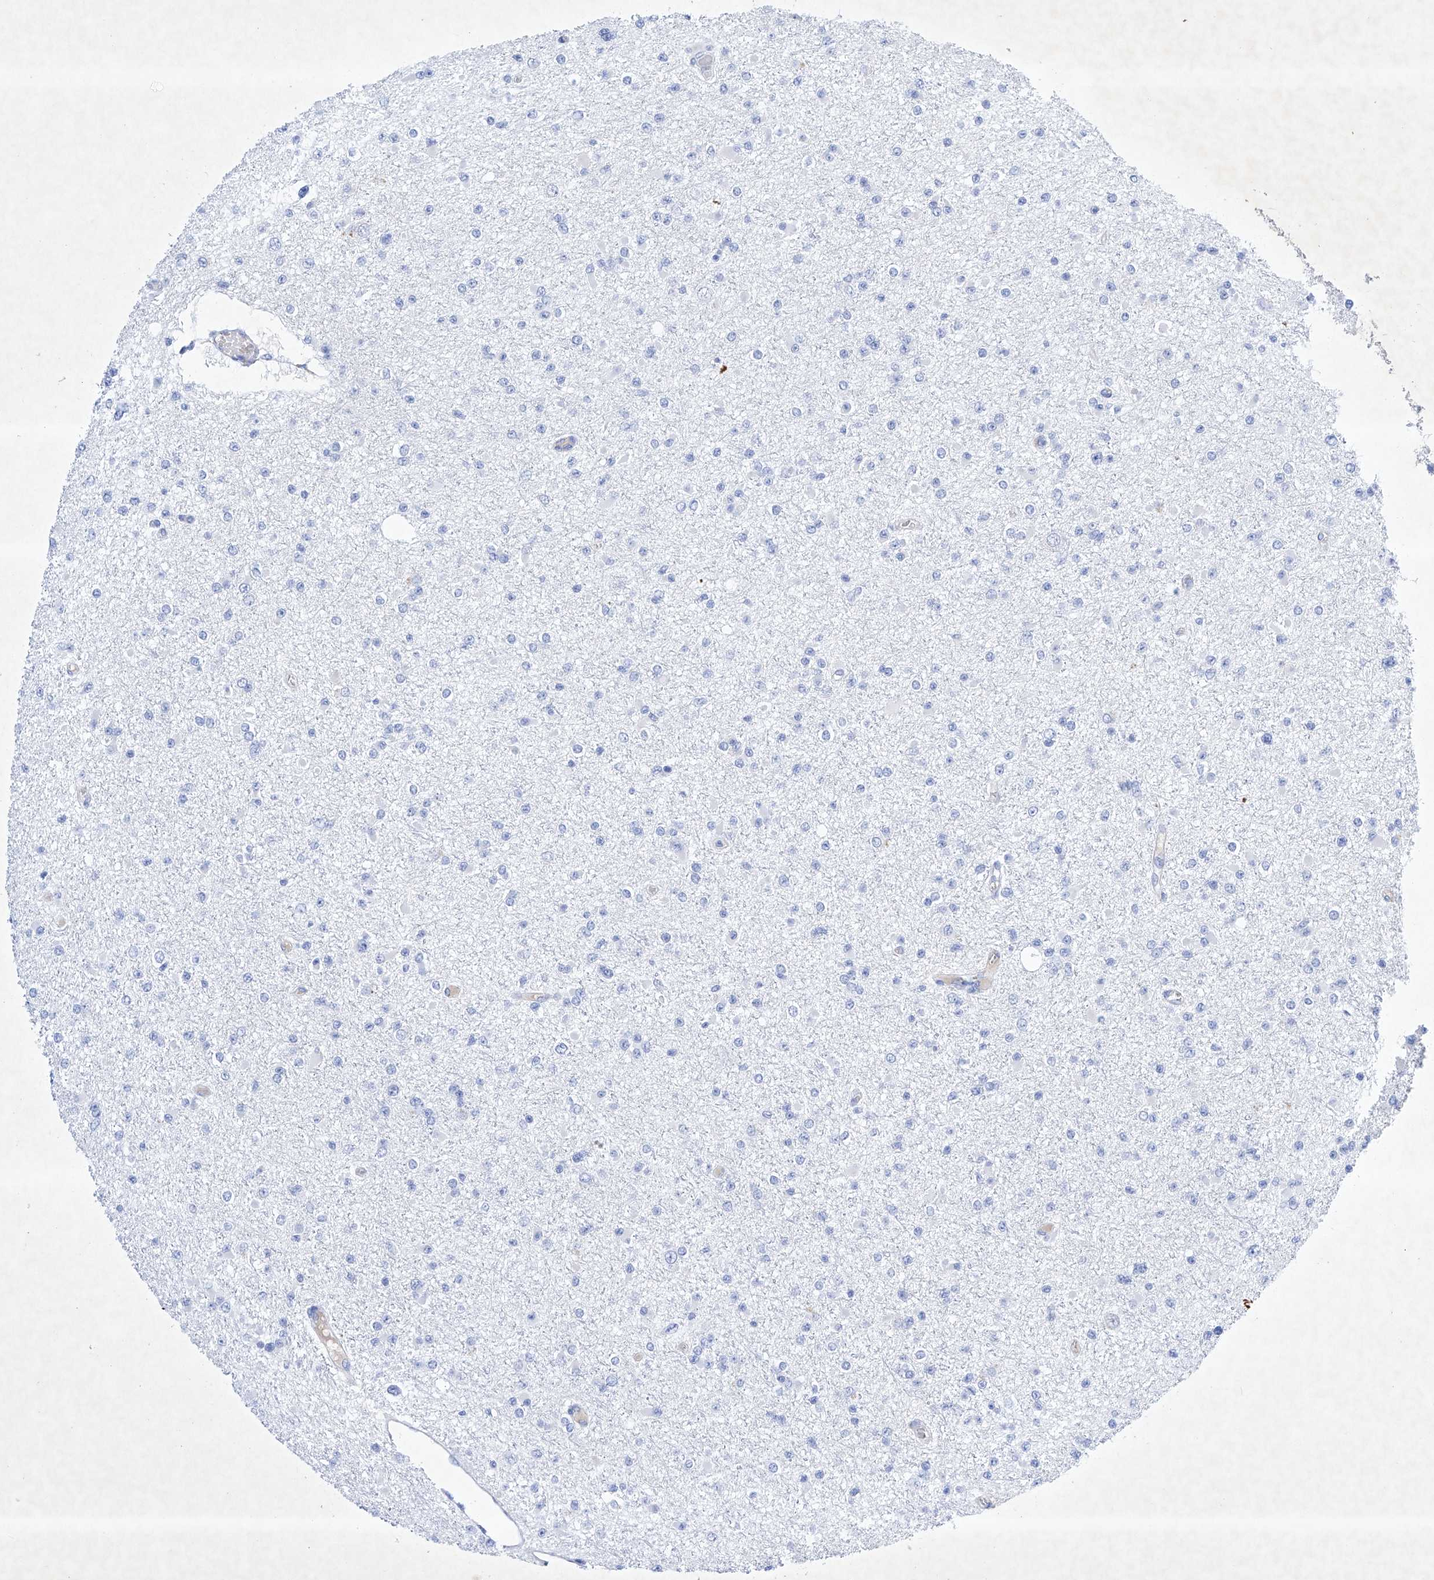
{"staining": {"intensity": "negative", "quantity": "none", "location": "none"}, "tissue": "glioma", "cell_type": "Tumor cells", "image_type": "cancer", "snomed": [{"axis": "morphology", "description": "Glioma, malignant, Low grade"}, {"axis": "topography", "description": "Brain"}], "caption": "IHC micrograph of glioma stained for a protein (brown), which reveals no positivity in tumor cells.", "gene": "ETV7", "patient": {"sex": "female", "age": 22}}